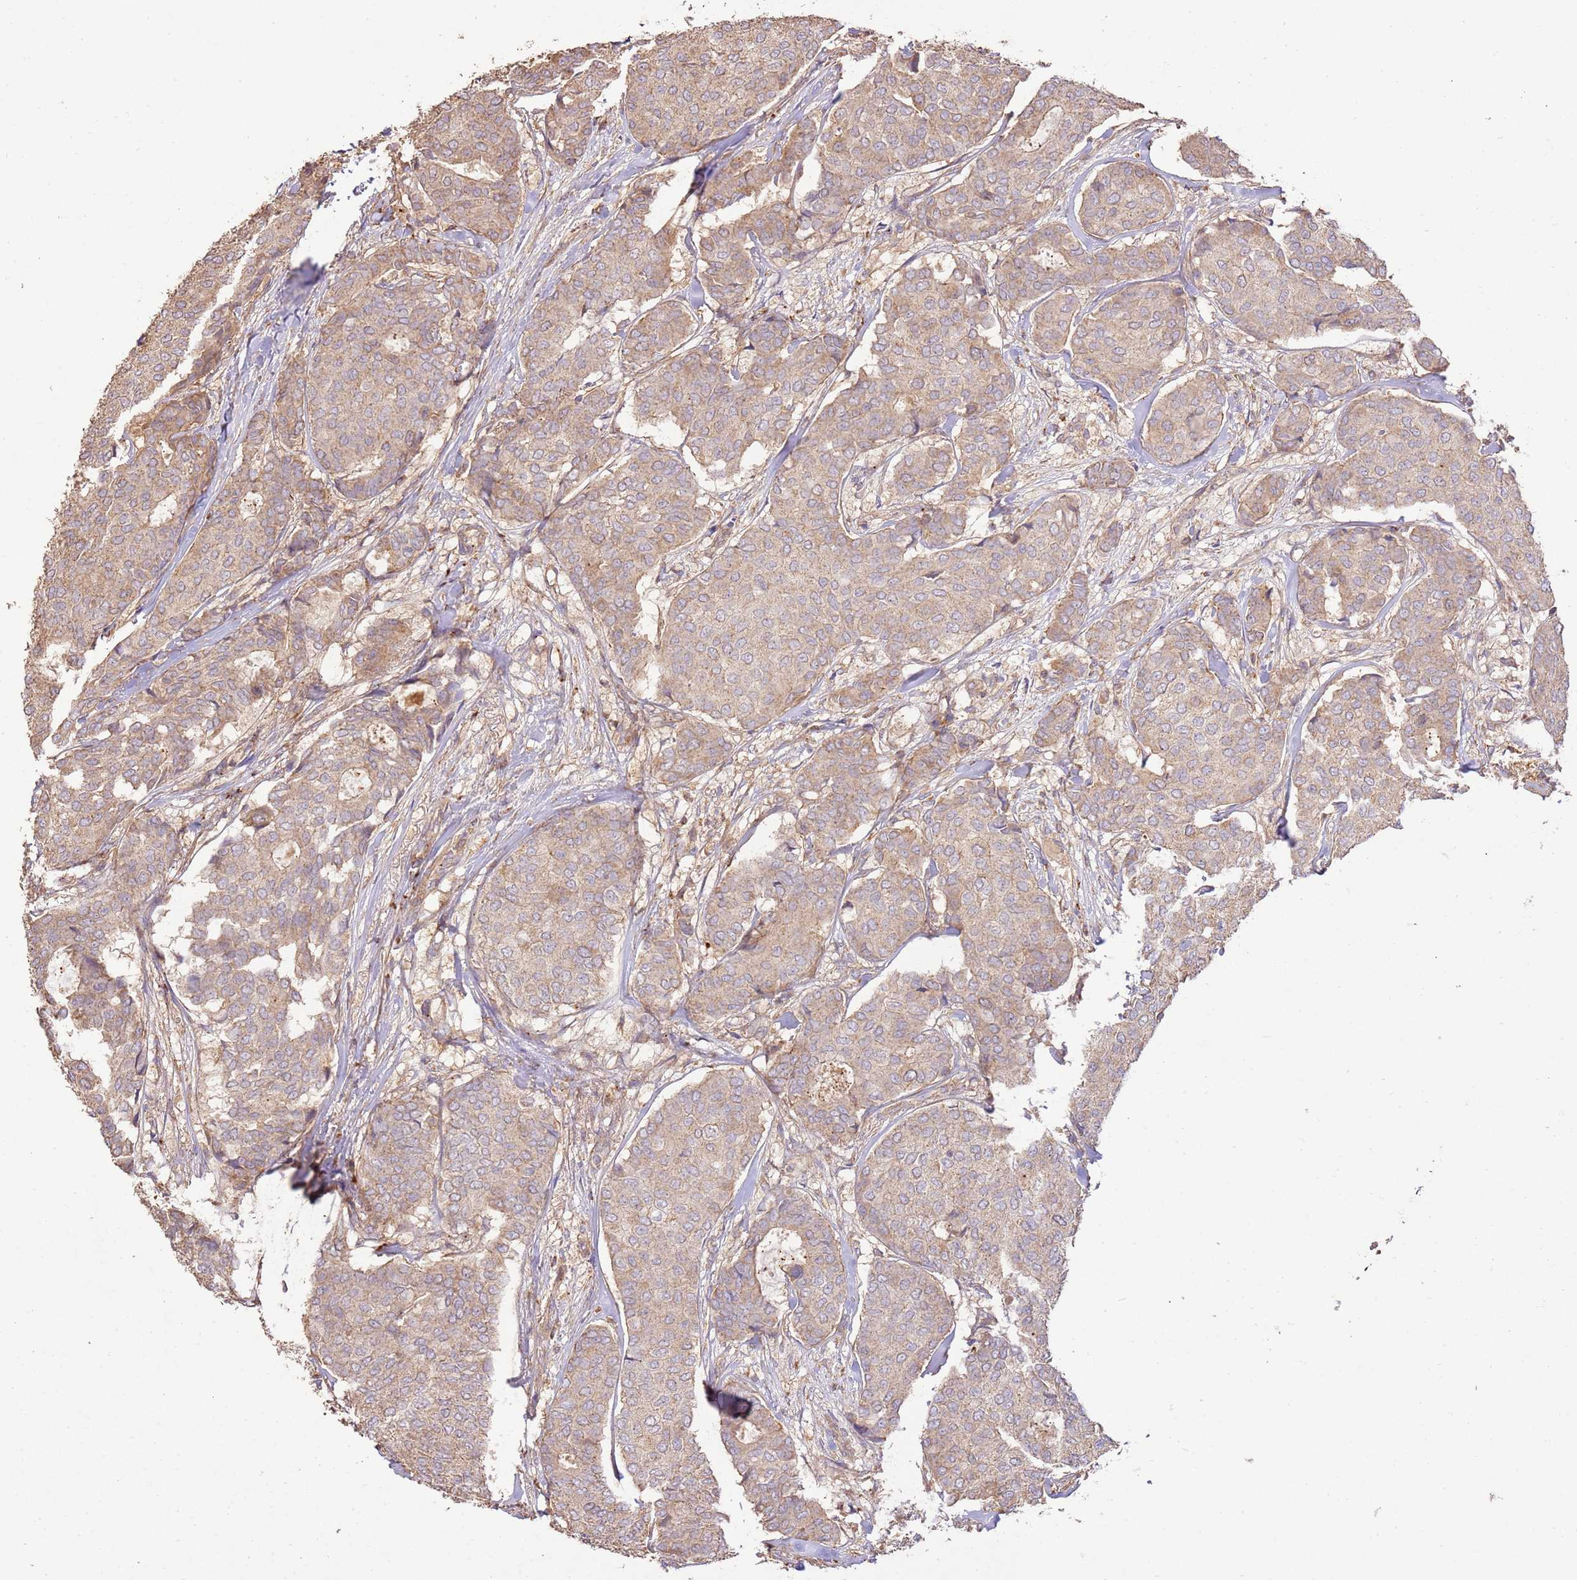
{"staining": {"intensity": "weak", "quantity": ">75%", "location": "cytoplasmic/membranous"}, "tissue": "breast cancer", "cell_type": "Tumor cells", "image_type": "cancer", "snomed": [{"axis": "morphology", "description": "Duct carcinoma"}, {"axis": "topography", "description": "Breast"}], "caption": "Breast intraductal carcinoma stained for a protein (brown) reveals weak cytoplasmic/membranous positive staining in about >75% of tumor cells.", "gene": "CEP55", "patient": {"sex": "female", "age": 75}}